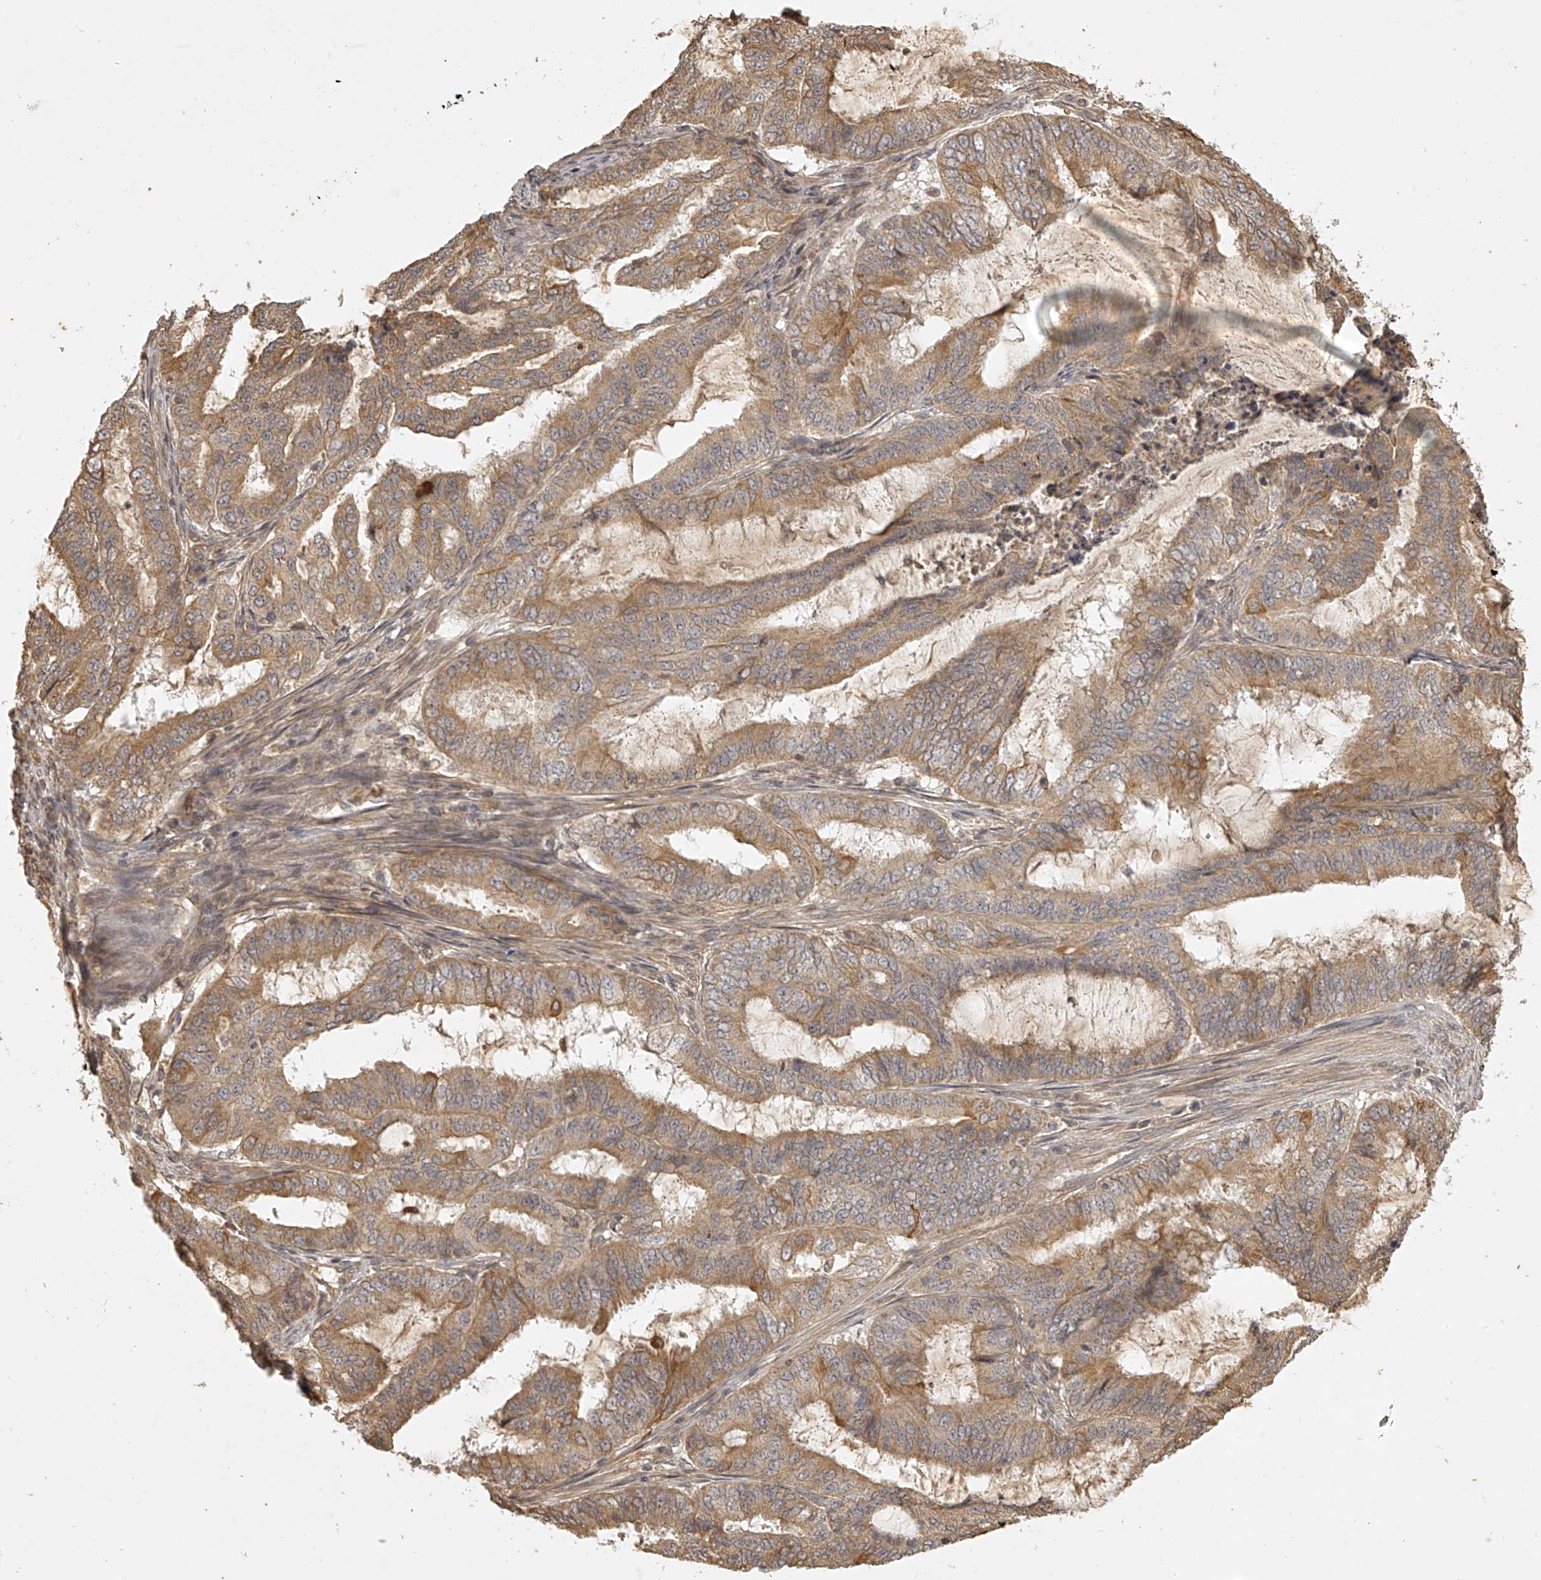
{"staining": {"intensity": "moderate", "quantity": ">75%", "location": "cytoplasmic/membranous"}, "tissue": "endometrial cancer", "cell_type": "Tumor cells", "image_type": "cancer", "snomed": [{"axis": "morphology", "description": "Adenocarcinoma, NOS"}, {"axis": "topography", "description": "Endometrium"}], "caption": "Brown immunohistochemical staining in endometrial cancer exhibits moderate cytoplasmic/membranous expression in approximately >75% of tumor cells. (DAB IHC, brown staining for protein, blue staining for nuclei).", "gene": "NFS1", "patient": {"sex": "female", "age": 51}}